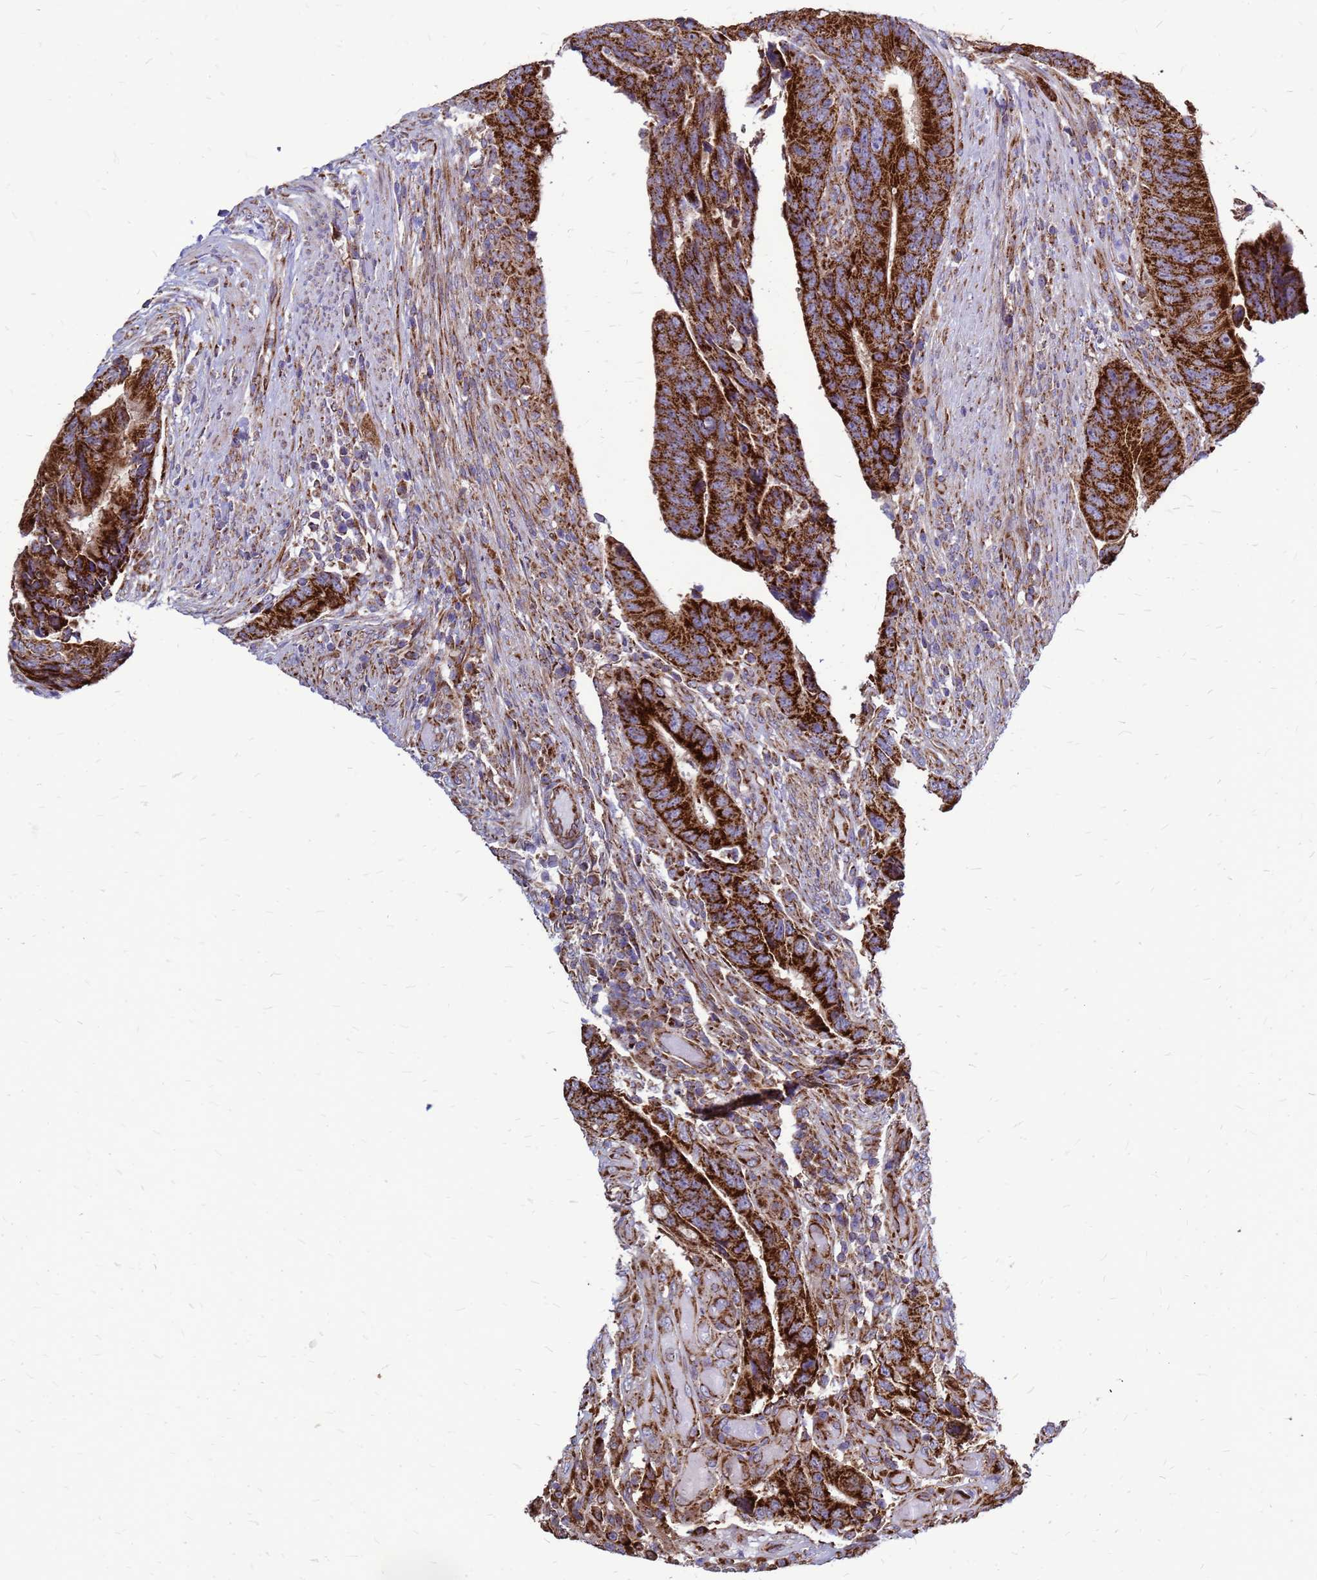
{"staining": {"intensity": "strong", "quantity": ">75%", "location": "cytoplasmic/membranous"}, "tissue": "colorectal cancer", "cell_type": "Tumor cells", "image_type": "cancer", "snomed": [{"axis": "morphology", "description": "Adenocarcinoma, NOS"}, {"axis": "topography", "description": "Colon"}], "caption": "A high amount of strong cytoplasmic/membranous staining is seen in approximately >75% of tumor cells in colorectal adenocarcinoma tissue. (DAB = brown stain, brightfield microscopy at high magnification).", "gene": "FSTL4", "patient": {"sex": "male", "age": 87}}